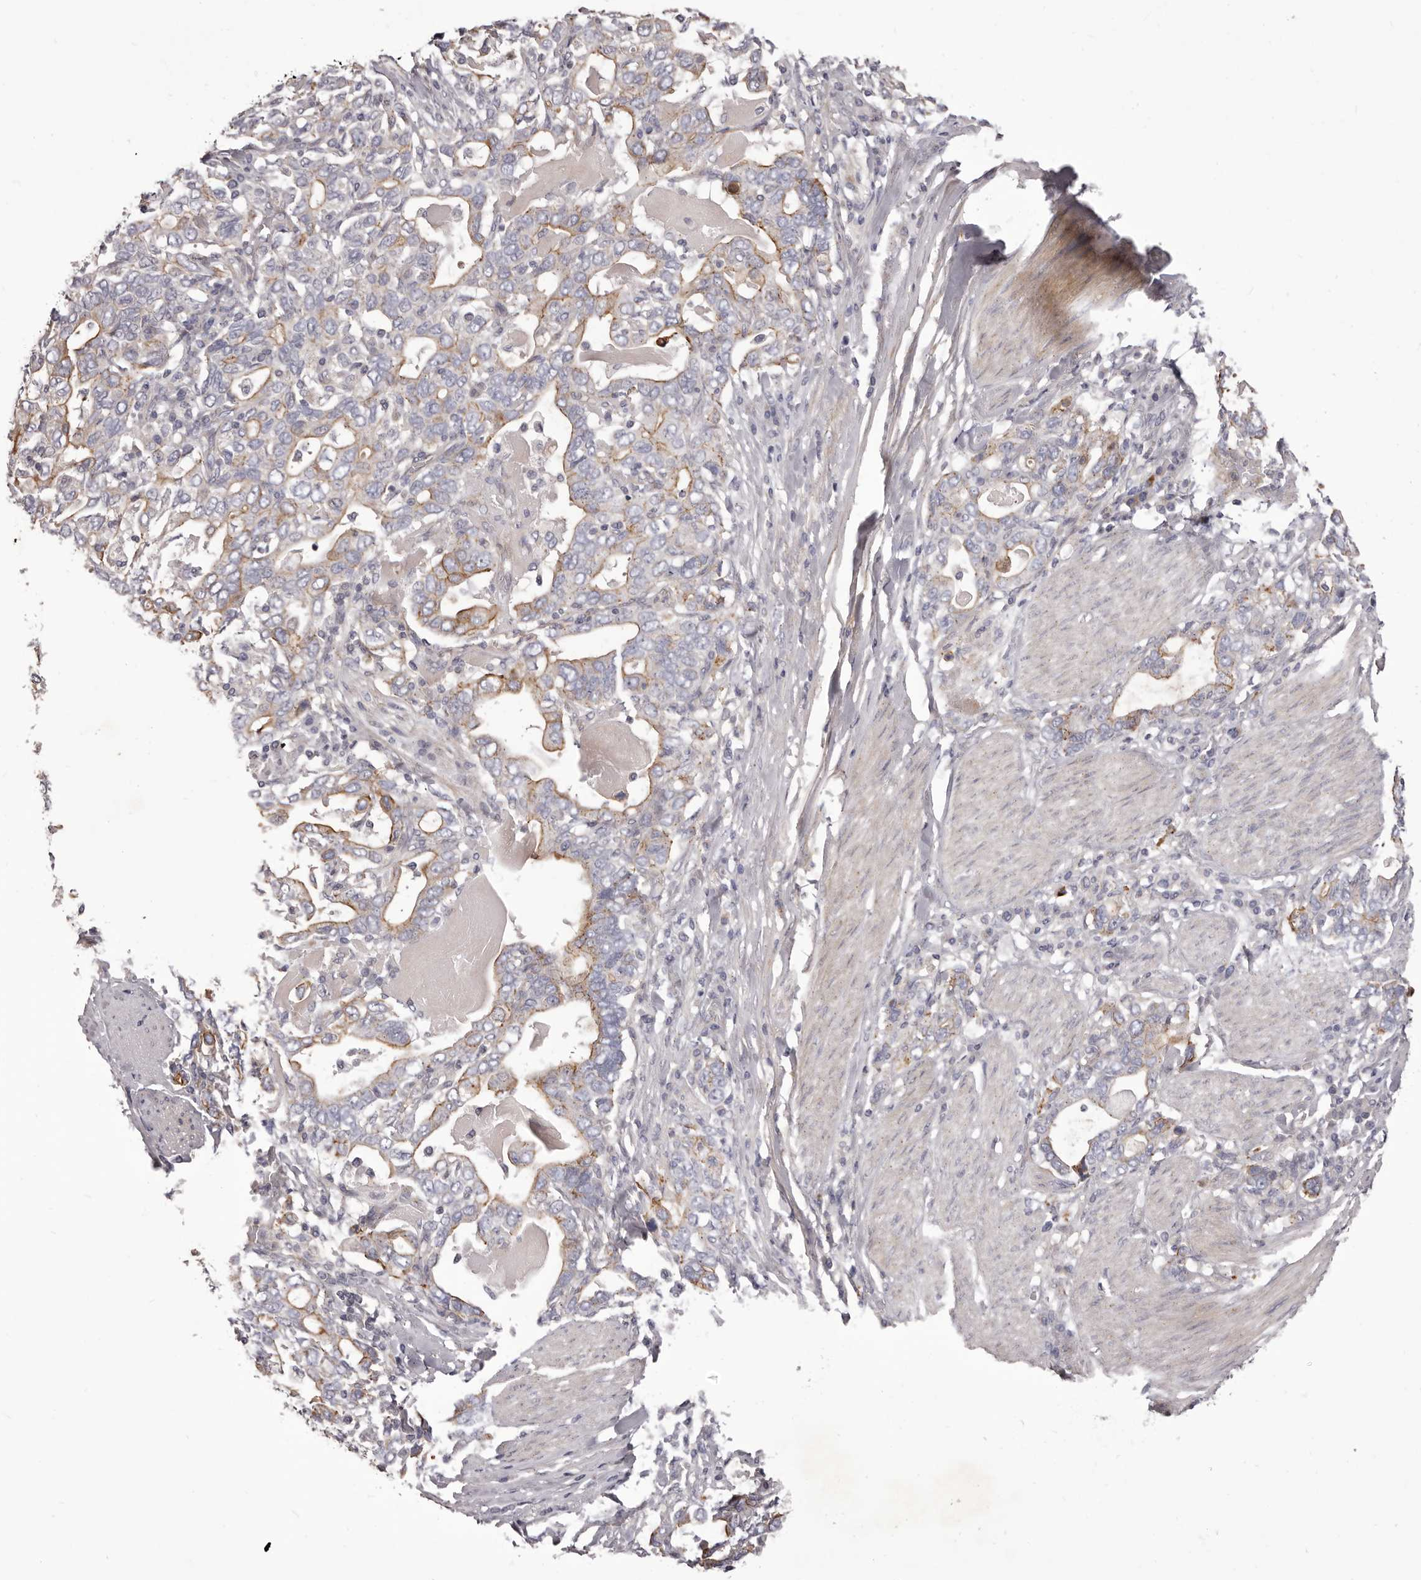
{"staining": {"intensity": "moderate", "quantity": "25%-75%", "location": "cytoplasmic/membranous"}, "tissue": "stomach cancer", "cell_type": "Tumor cells", "image_type": "cancer", "snomed": [{"axis": "morphology", "description": "Adenocarcinoma, NOS"}, {"axis": "topography", "description": "Stomach, upper"}], "caption": "Brown immunohistochemical staining in stomach cancer (adenocarcinoma) exhibits moderate cytoplasmic/membranous positivity in about 25%-75% of tumor cells. Using DAB (brown) and hematoxylin (blue) stains, captured at high magnification using brightfield microscopy.", "gene": "PEG10", "patient": {"sex": "male", "age": 62}}